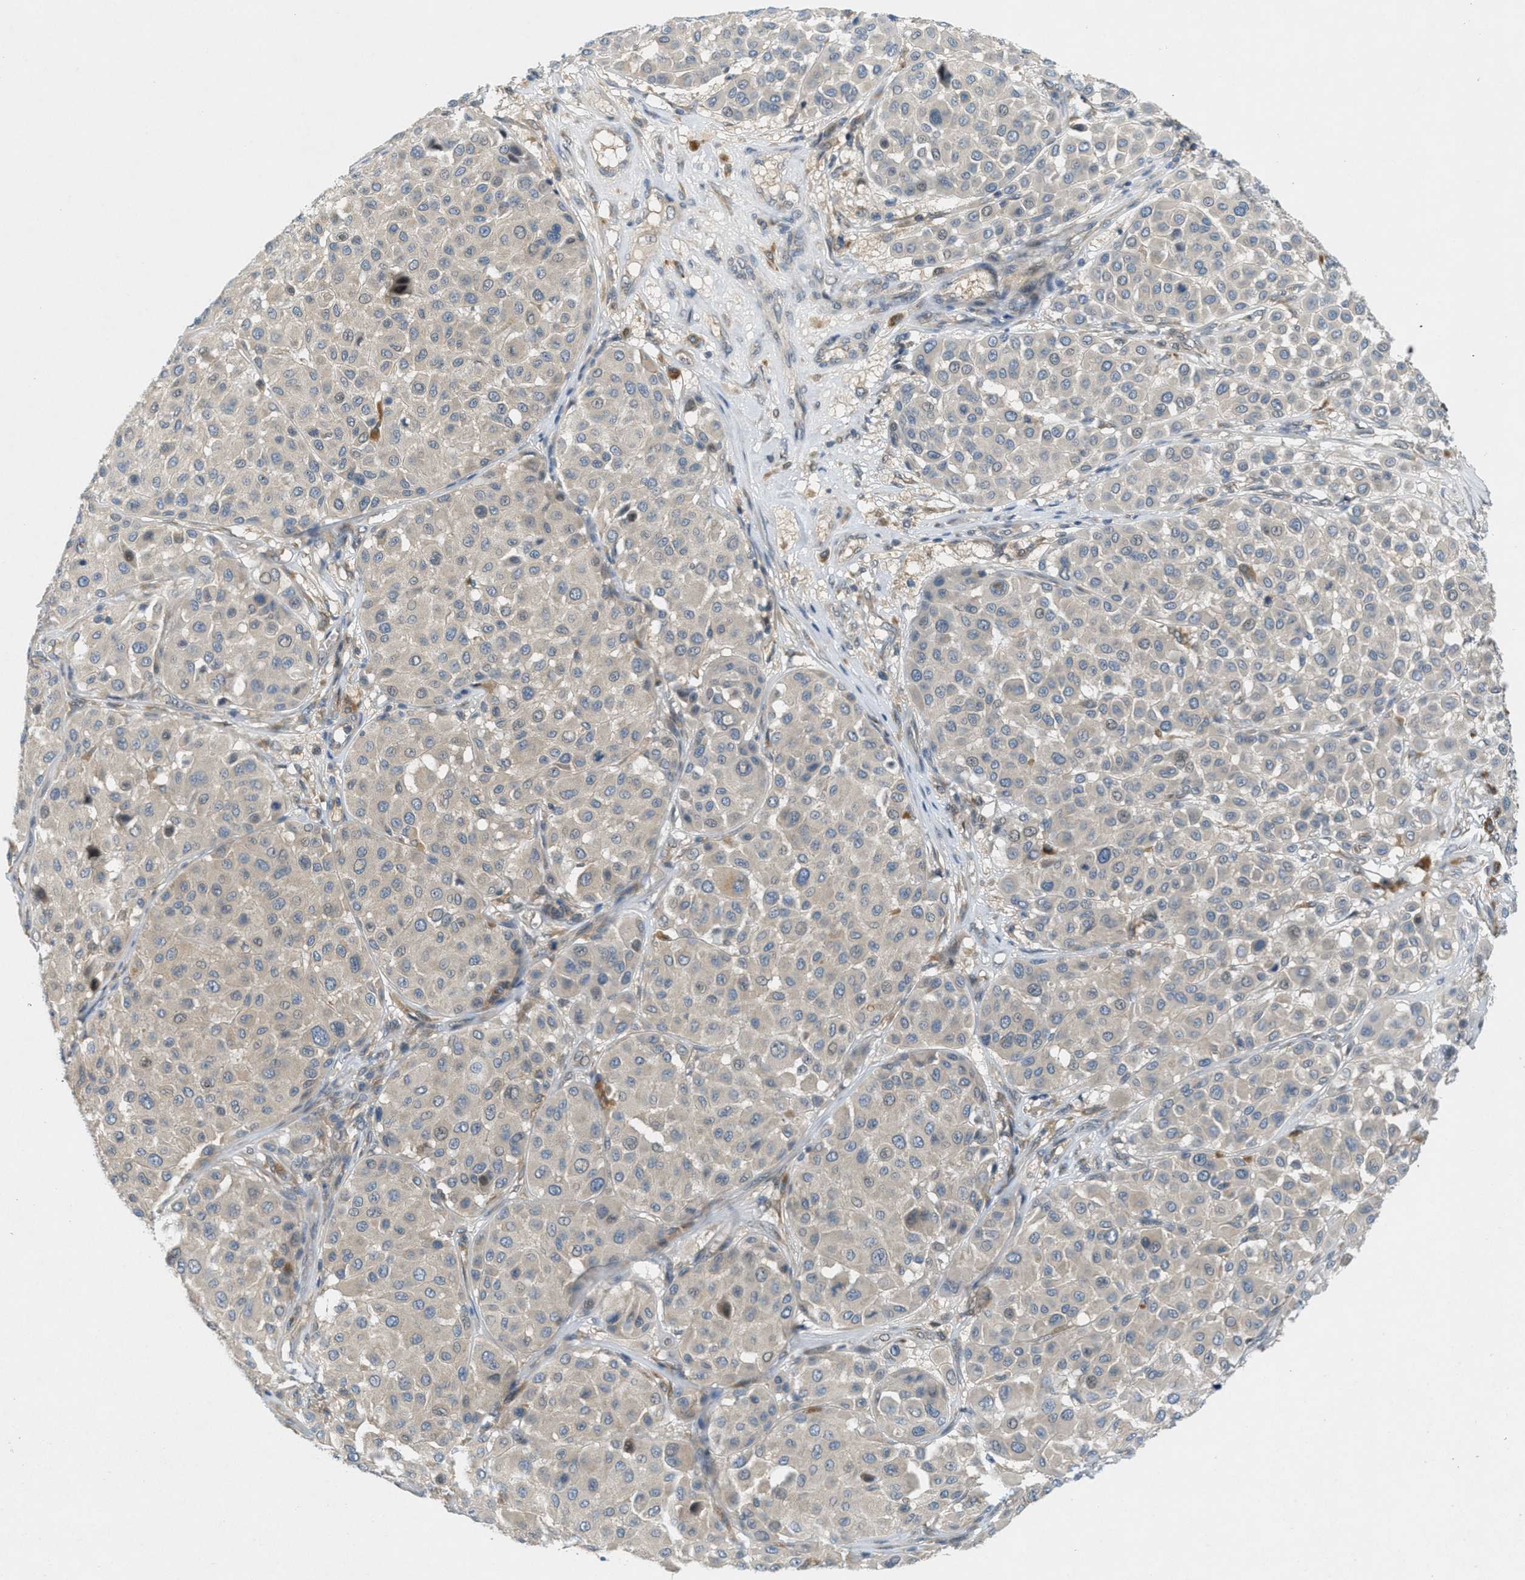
{"staining": {"intensity": "weak", "quantity": "<25%", "location": "cytoplasmic/membranous"}, "tissue": "melanoma", "cell_type": "Tumor cells", "image_type": "cancer", "snomed": [{"axis": "morphology", "description": "Malignant melanoma, Metastatic site"}, {"axis": "topography", "description": "Soft tissue"}], "caption": "This is an IHC photomicrograph of human malignant melanoma (metastatic site). There is no positivity in tumor cells.", "gene": "SIGMAR1", "patient": {"sex": "male", "age": 41}}